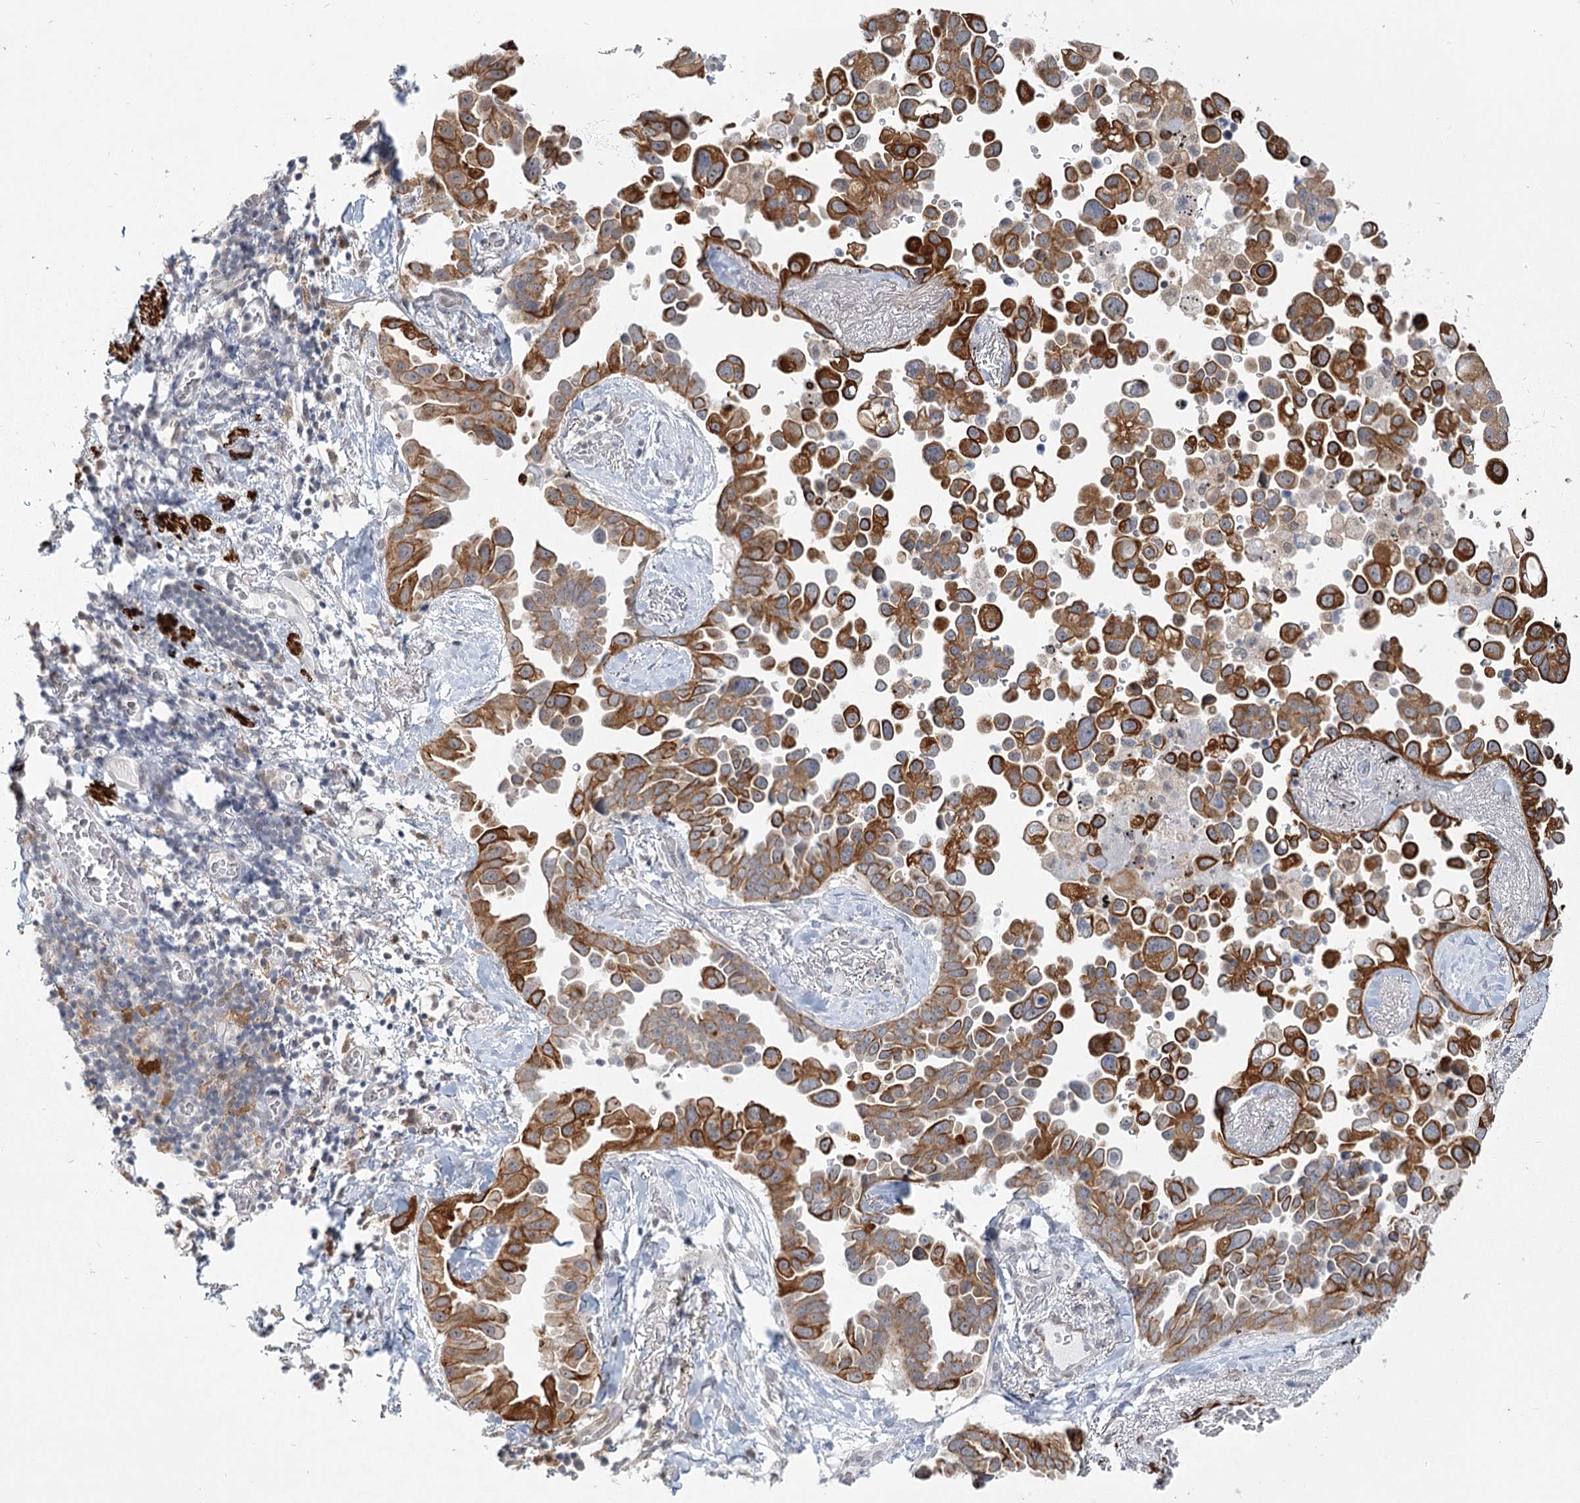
{"staining": {"intensity": "moderate", "quantity": ">75%", "location": "cytoplasmic/membranous"}, "tissue": "lung cancer", "cell_type": "Tumor cells", "image_type": "cancer", "snomed": [{"axis": "morphology", "description": "Adenocarcinoma, NOS"}, {"axis": "topography", "description": "Lung"}], "caption": "The histopathology image shows staining of lung adenocarcinoma, revealing moderate cytoplasmic/membranous protein expression (brown color) within tumor cells. The protein of interest is stained brown, and the nuclei are stained in blue (DAB (3,3'-diaminobenzidine) IHC with brightfield microscopy, high magnification).", "gene": "TMEM70", "patient": {"sex": "female", "age": 67}}